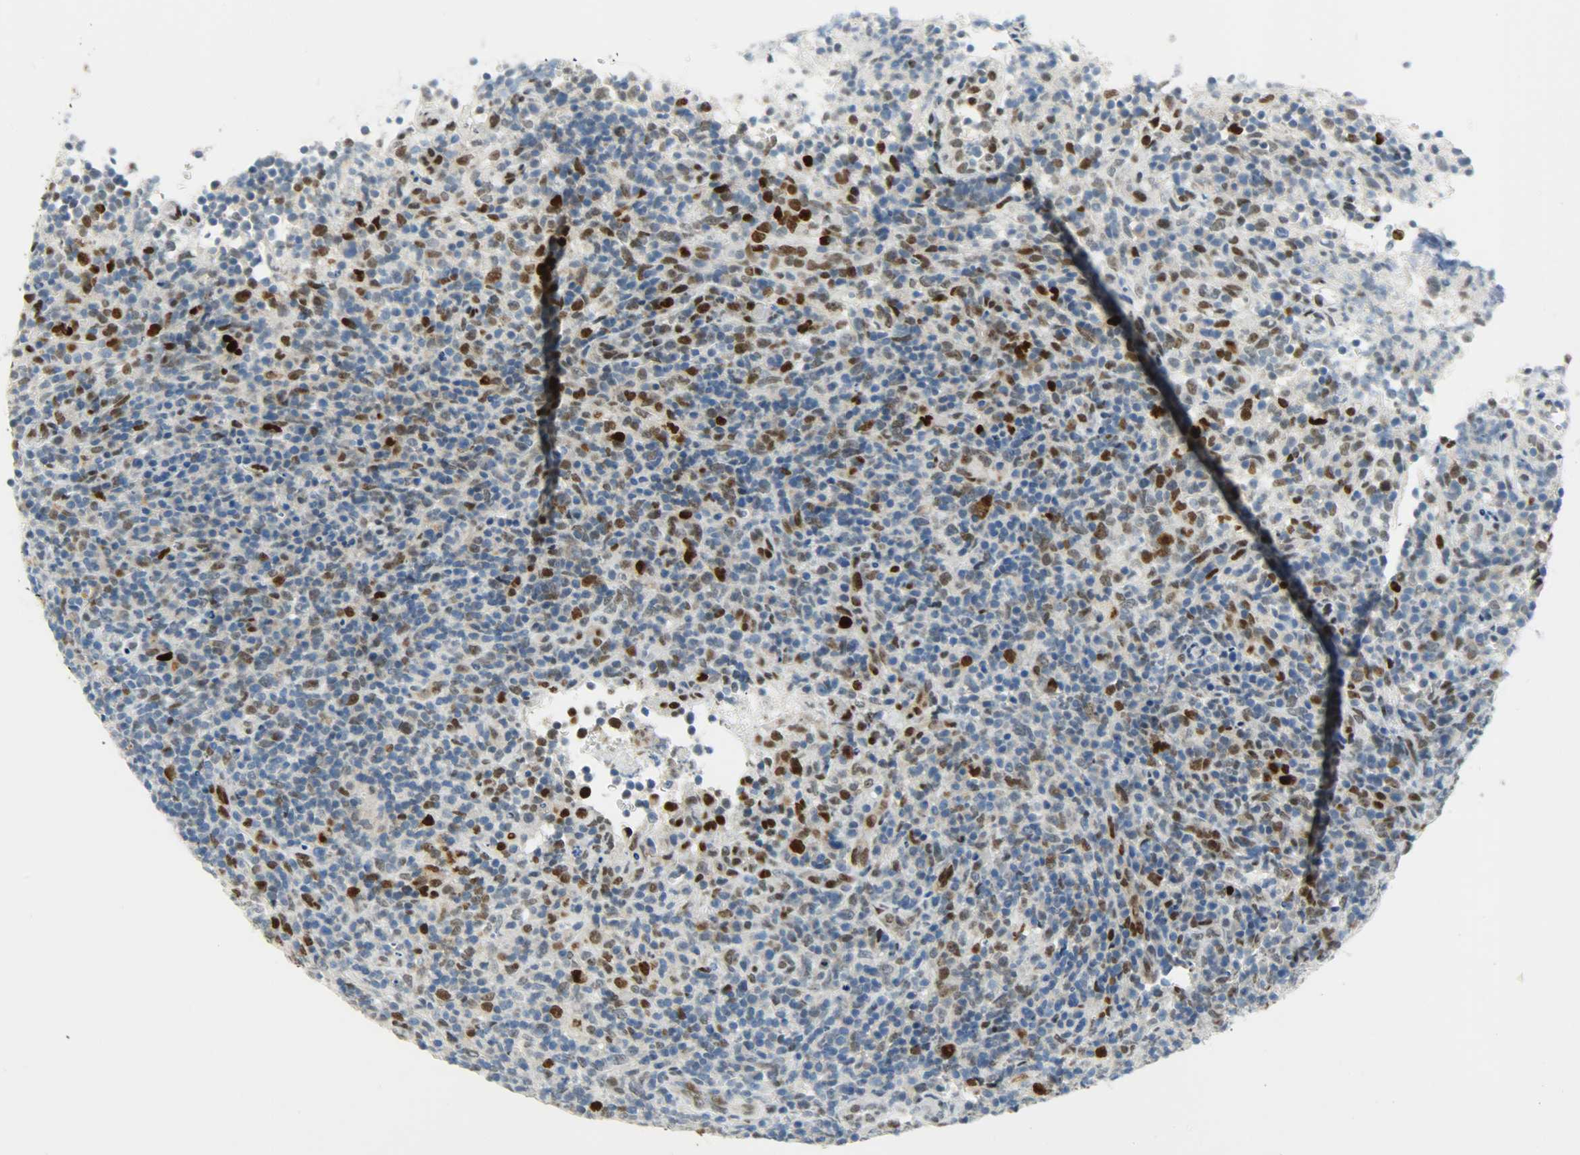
{"staining": {"intensity": "moderate", "quantity": "<25%", "location": "nuclear"}, "tissue": "lymphoma", "cell_type": "Tumor cells", "image_type": "cancer", "snomed": [{"axis": "morphology", "description": "Malignant lymphoma, non-Hodgkin's type, High grade"}, {"axis": "topography", "description": "Lymph node"}], "caption": "Brown immunohistochemical staining in human malignant lymphoma, non-Hodgkin's type (high-grade) displays moderate nuclear expression in approximately <25% of tumor cells. (Stains: DAB (3,3'-diaminobenzidine) in brown, nuclei in blue, Microscopy: brightfield microscopy at high magnification).", "gene": "JUNB", "patient": {"sex": "female", "age": 76}}